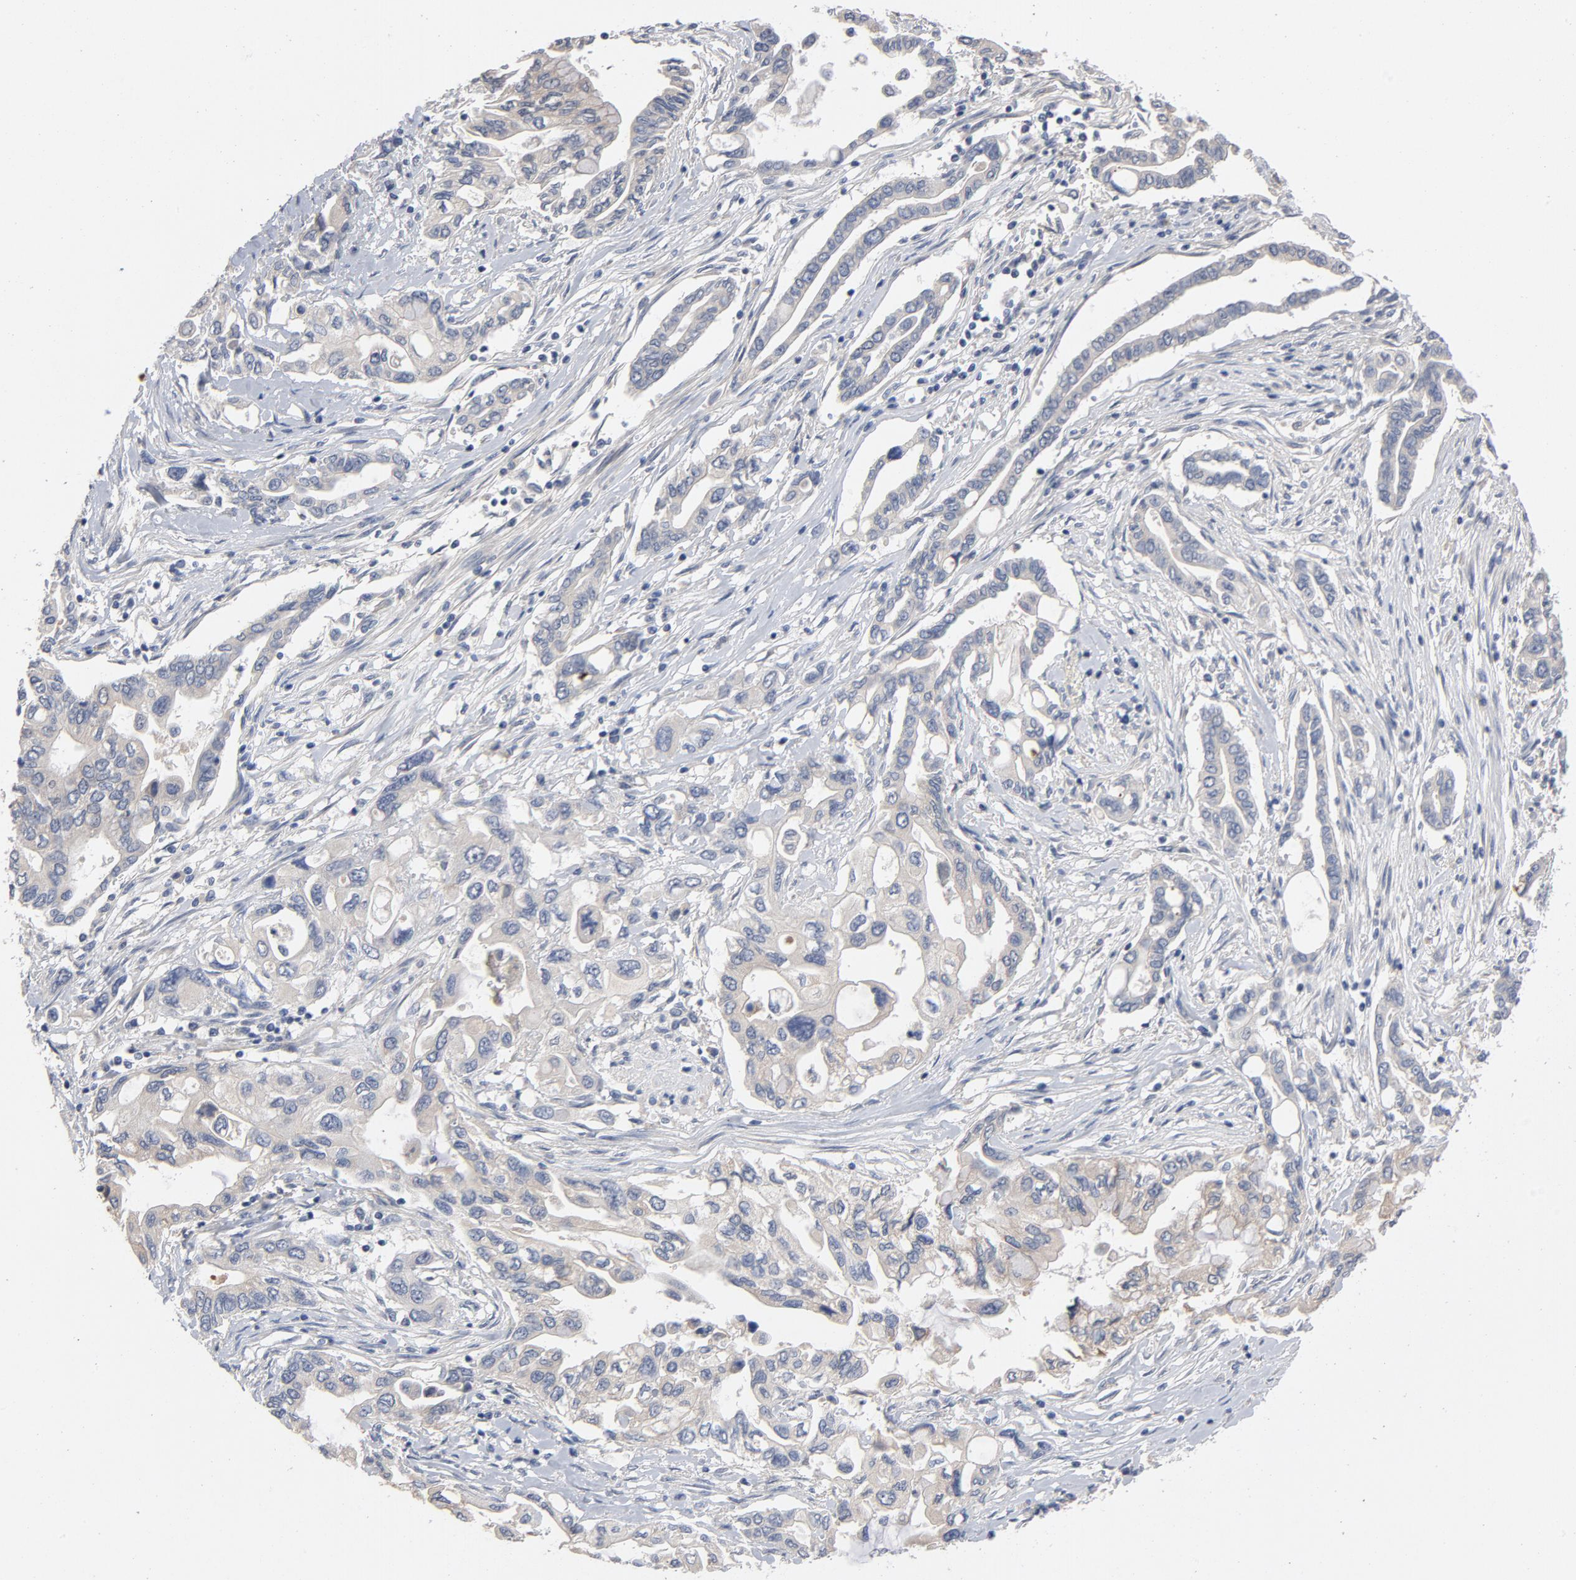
{"staining": {"intensity": "weak", "quantity": "25%-75%", "location": "cytoplasmic/membranous"}, "tissue": "pancreatic cancer", "cell_type": "Tumor cells", "image_type": "cancer", "snomed": [{"axis": "morphology", "description": "Adenocarcinoma, NOS"}, {"axis": "topography", "description": "Pancreas"}], "caption": "This is an image of immunohistochemistry (IHC) staining of pancreatic cancer (adenocarcinoma), which shows weak positivity in the cytoplasmic/membranous of tumor cells.", "gene": "CCDC134", "patient": {"sex": "female", "age": 57}}